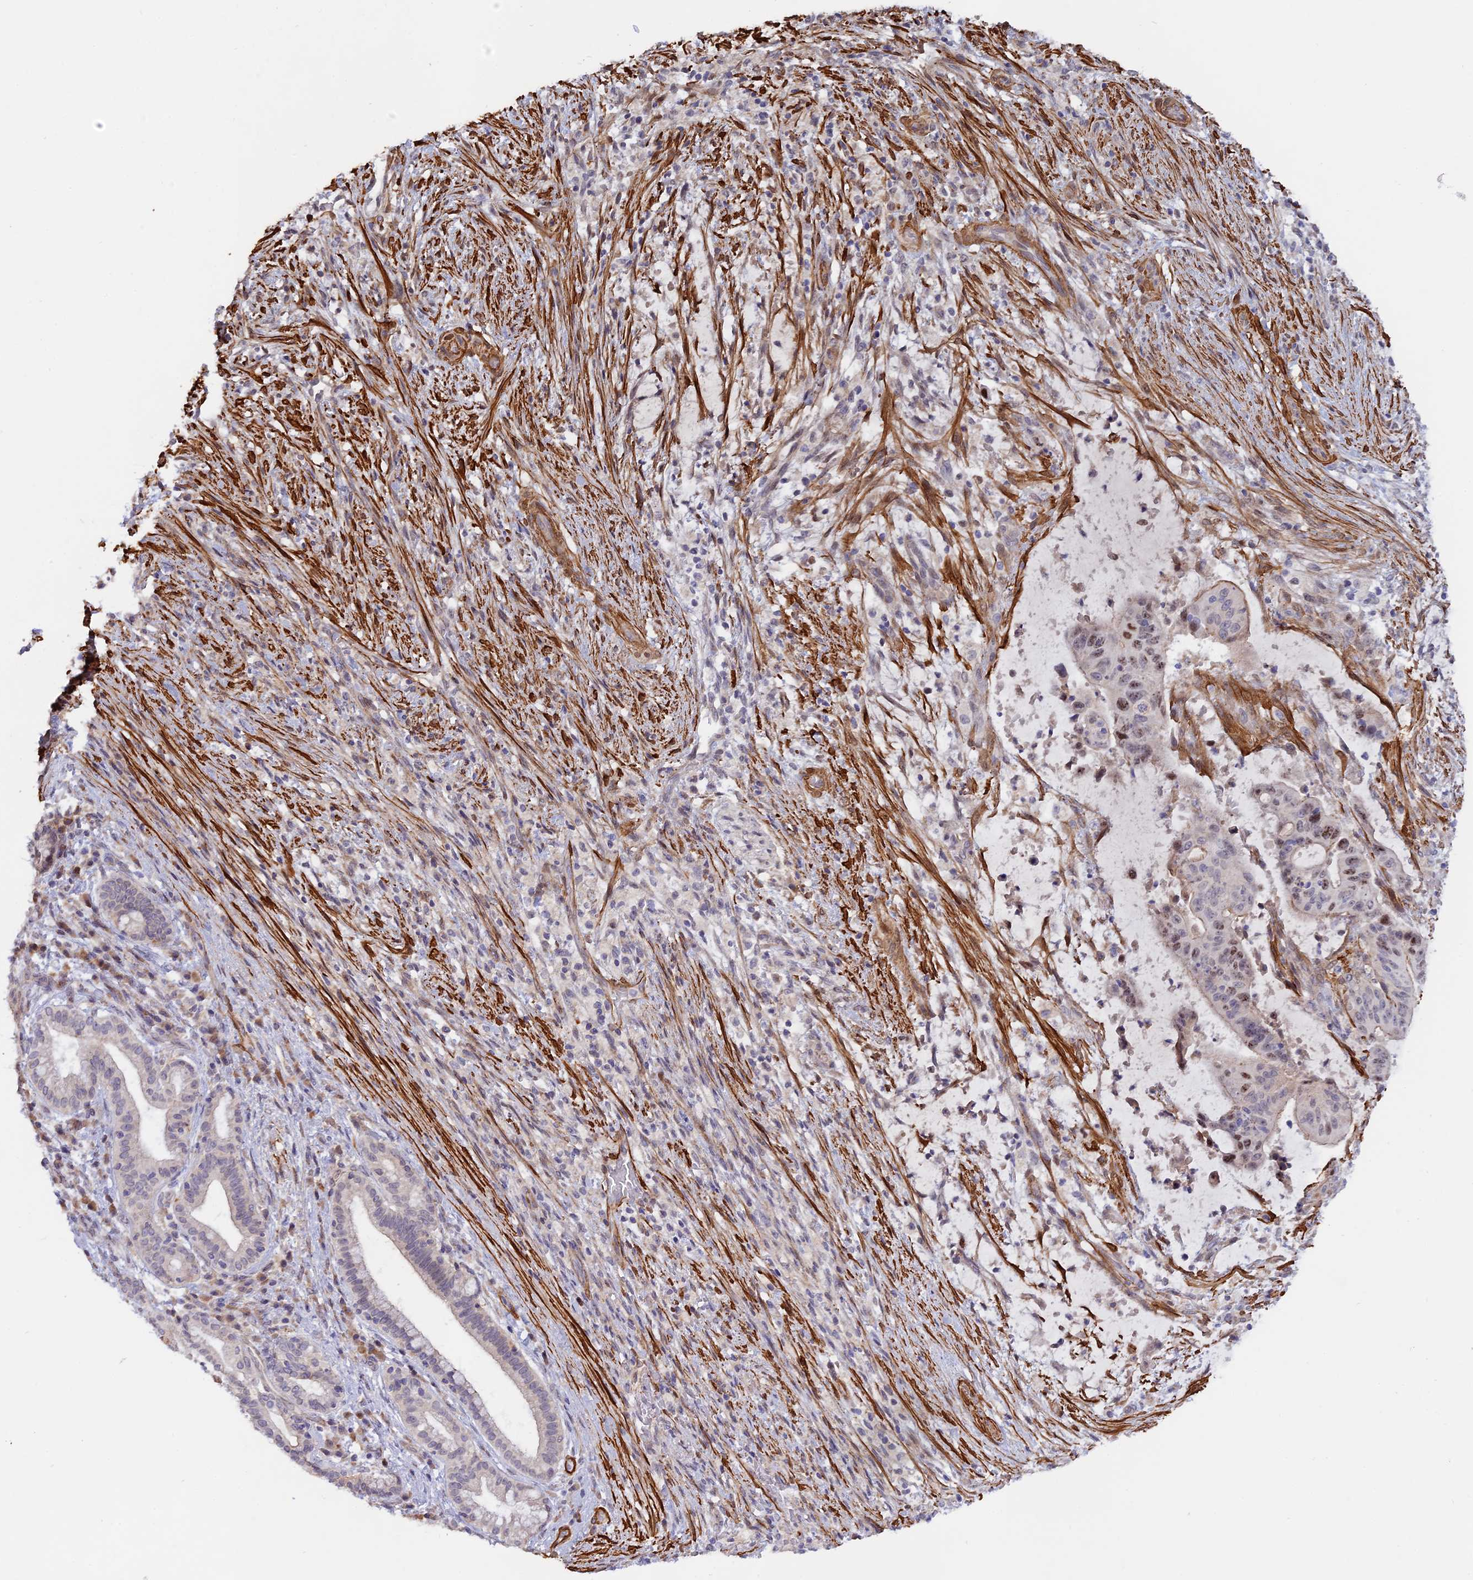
{"staining": {"intensity": "weak", "quantity": "25%-75%", "location": "nuclear"}, "tissue": "liver cancer", "cell_type": "Tumor cells", "image_type": "cancer", "snomed": [{"axis": "morphology", "description": "Normal tissue, NOS"}, {"axis": "morphology", "description": "Cholangiocarcinoma"}, {"axis": "topography", "description": "Liver"}, {"axis": "topography", "description": "Peripheral nerve tissue"}], "caption": "High-power microscopy captured an immunohistochemistry (IHC) histopathology image of liver cholangiocarcinoma, revealing weak nuclear expression in approximately 25%-75% of tumor cells. (Stains: DAB (3,3'-diaminobenzidine) in brown, nuclei in blue, Microscopy: brightfield microscopy at high magnification).", "gene": "CCDC154", "patient": {"sex": "female", "age": 73}}